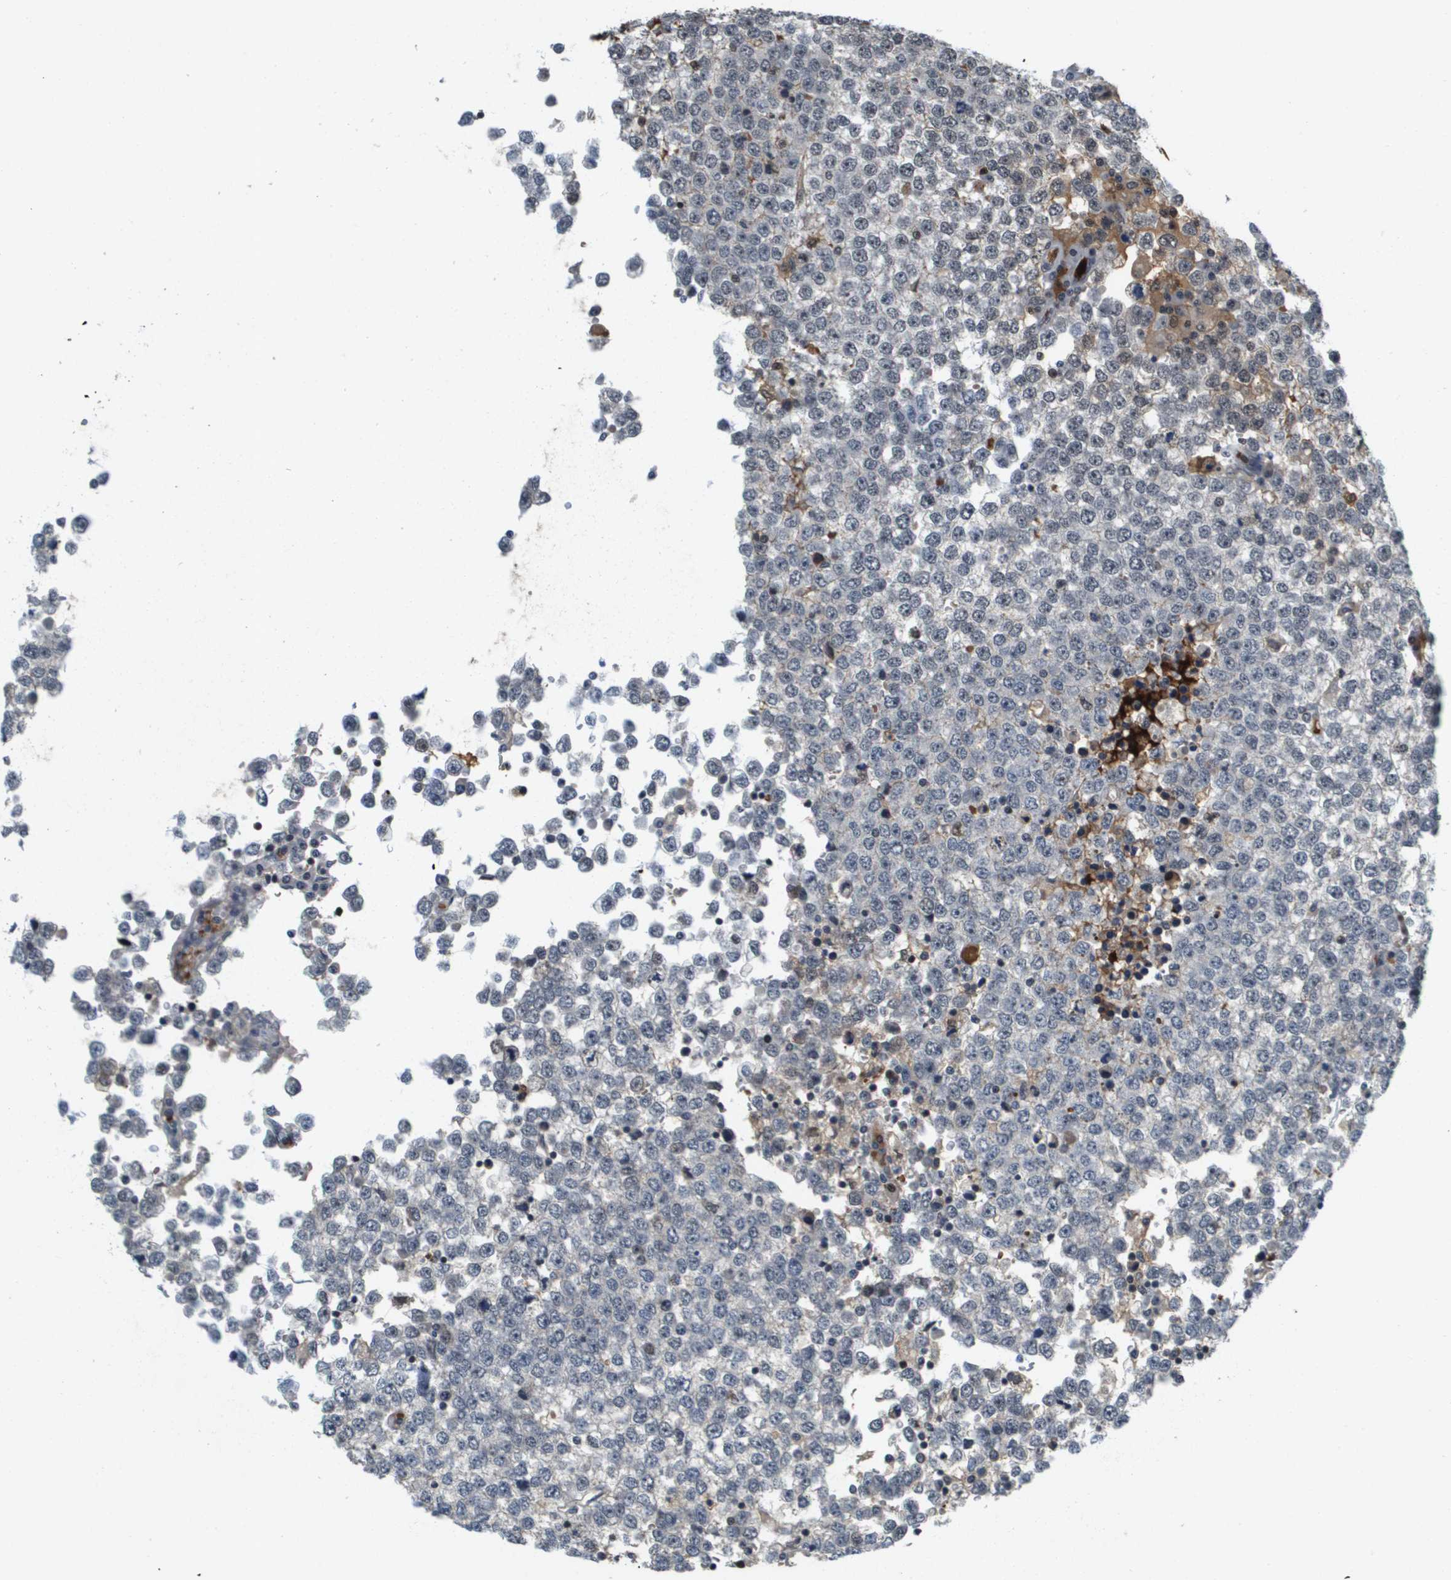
{"staining": {"intensity": "moderate", "quantity": "25%-75%", "location": "nuclear"}, "tissue": "testis cancer", "cell_type": "Tumor cells", "image_type": "cancer", "snomed": [{"axis": "morphology", "description": "Seminoma, NOS"}, {"axis": "topography", "description": "Testis"}], "caption": "Moderate nuclear positivity is appreciated in approximately 25%-75% of tumor cells in seminoma (testis).", "gene": "EP400", "patient": {"sex": "male", "age": 65}}